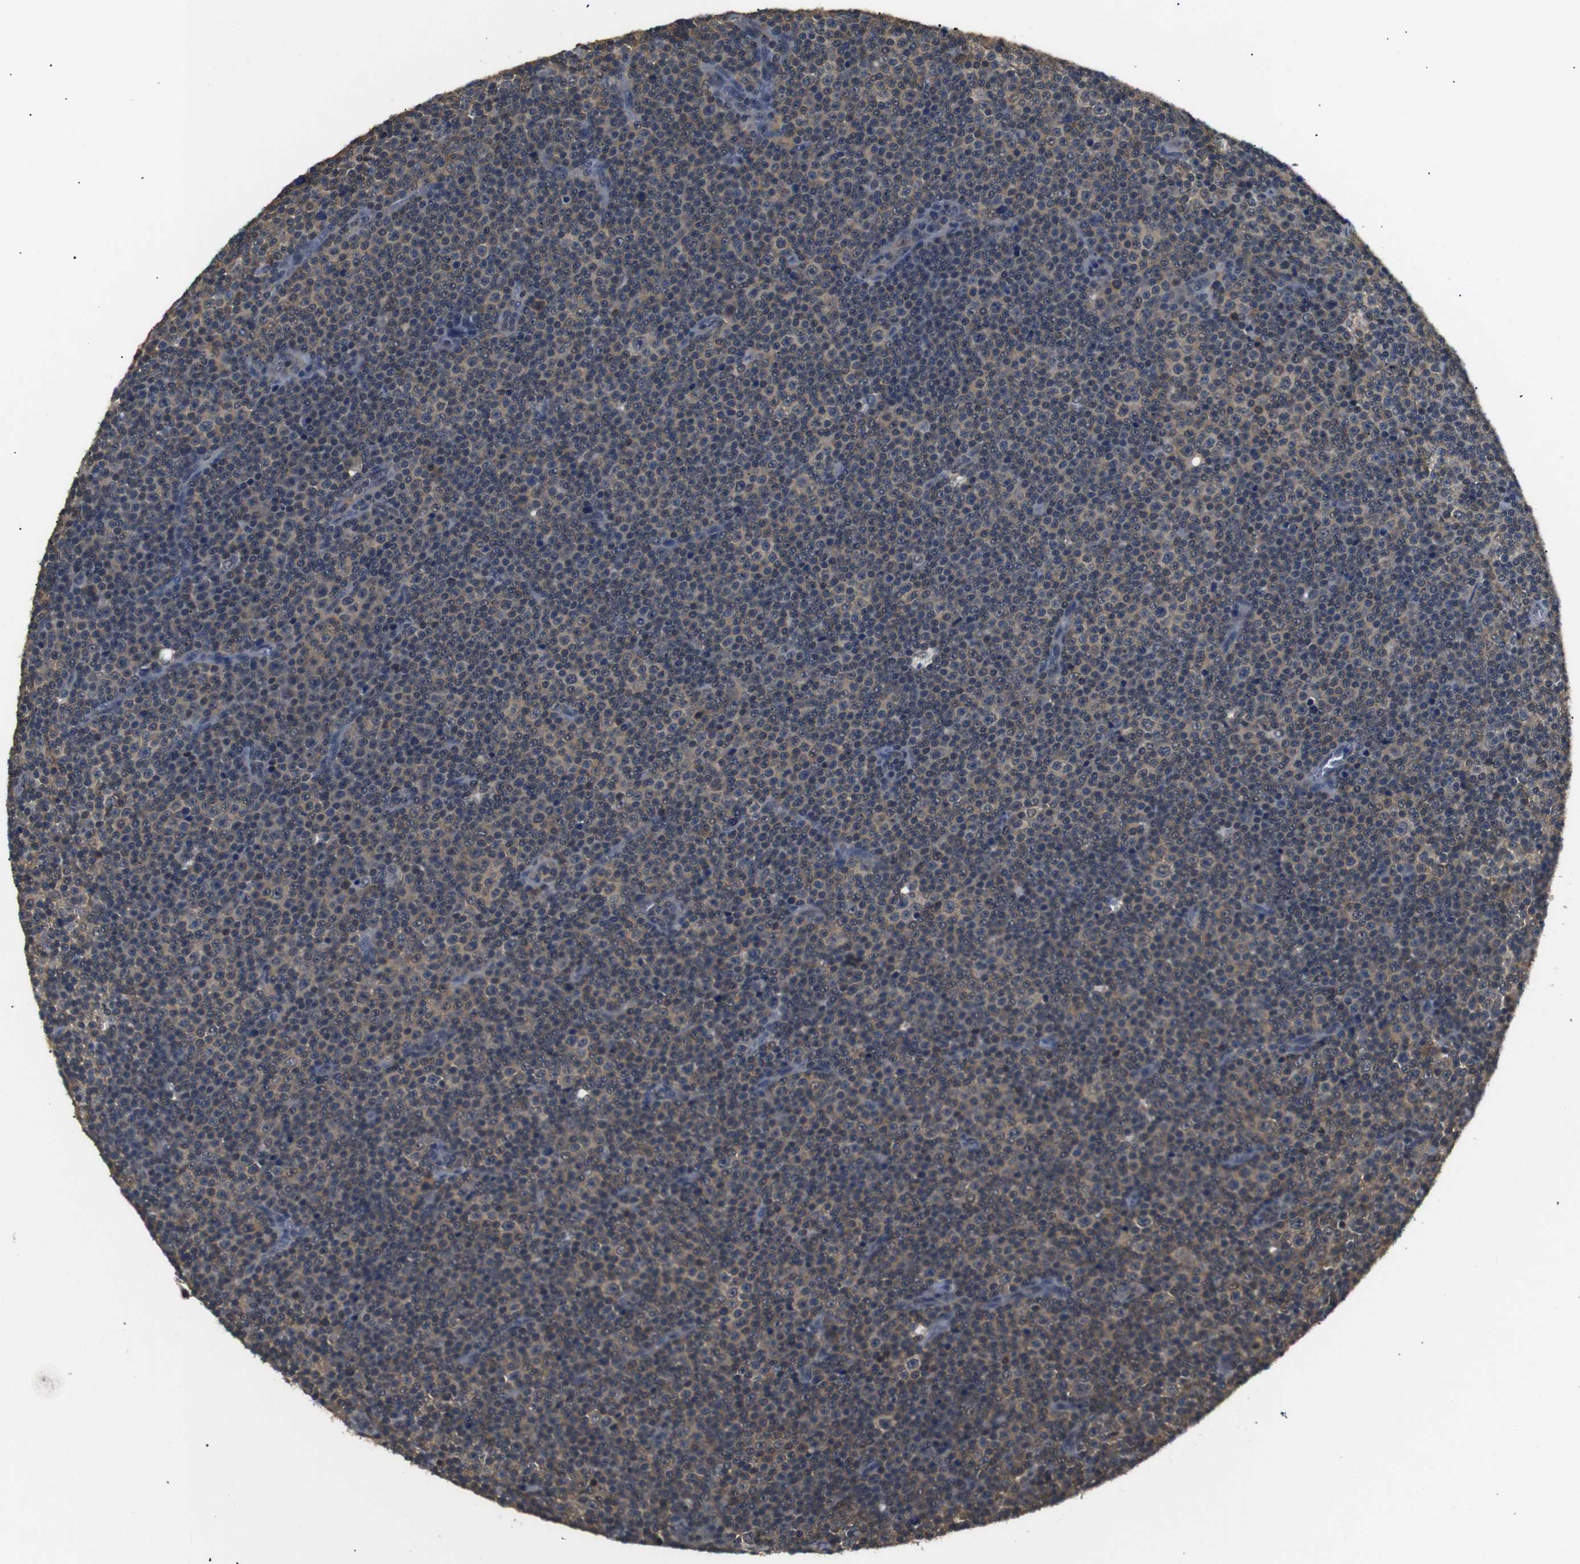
{"staining": {"intensity": "weak", "quantity": ">75%", "location": "cytoplasmic/membranous"}, "tissue": "lymphoma", "cell_type": "Tumor cells", "image_type": "cancer", "snomed": [{"axis": "morphology", "description": "Malignant lymphoma, non-Hodgkin's type, Low grade"}, {"axis": "topography", "description": "Lymph node"}], "caption": "Weak cytoplasmic/membranous staining is identified in approximately >75% of tumor cells in low-grade malignant lymphoma, non-Hodgkin's type.", "gene": "UBXN1", "patient": {"sex": "female", "age": 67}}